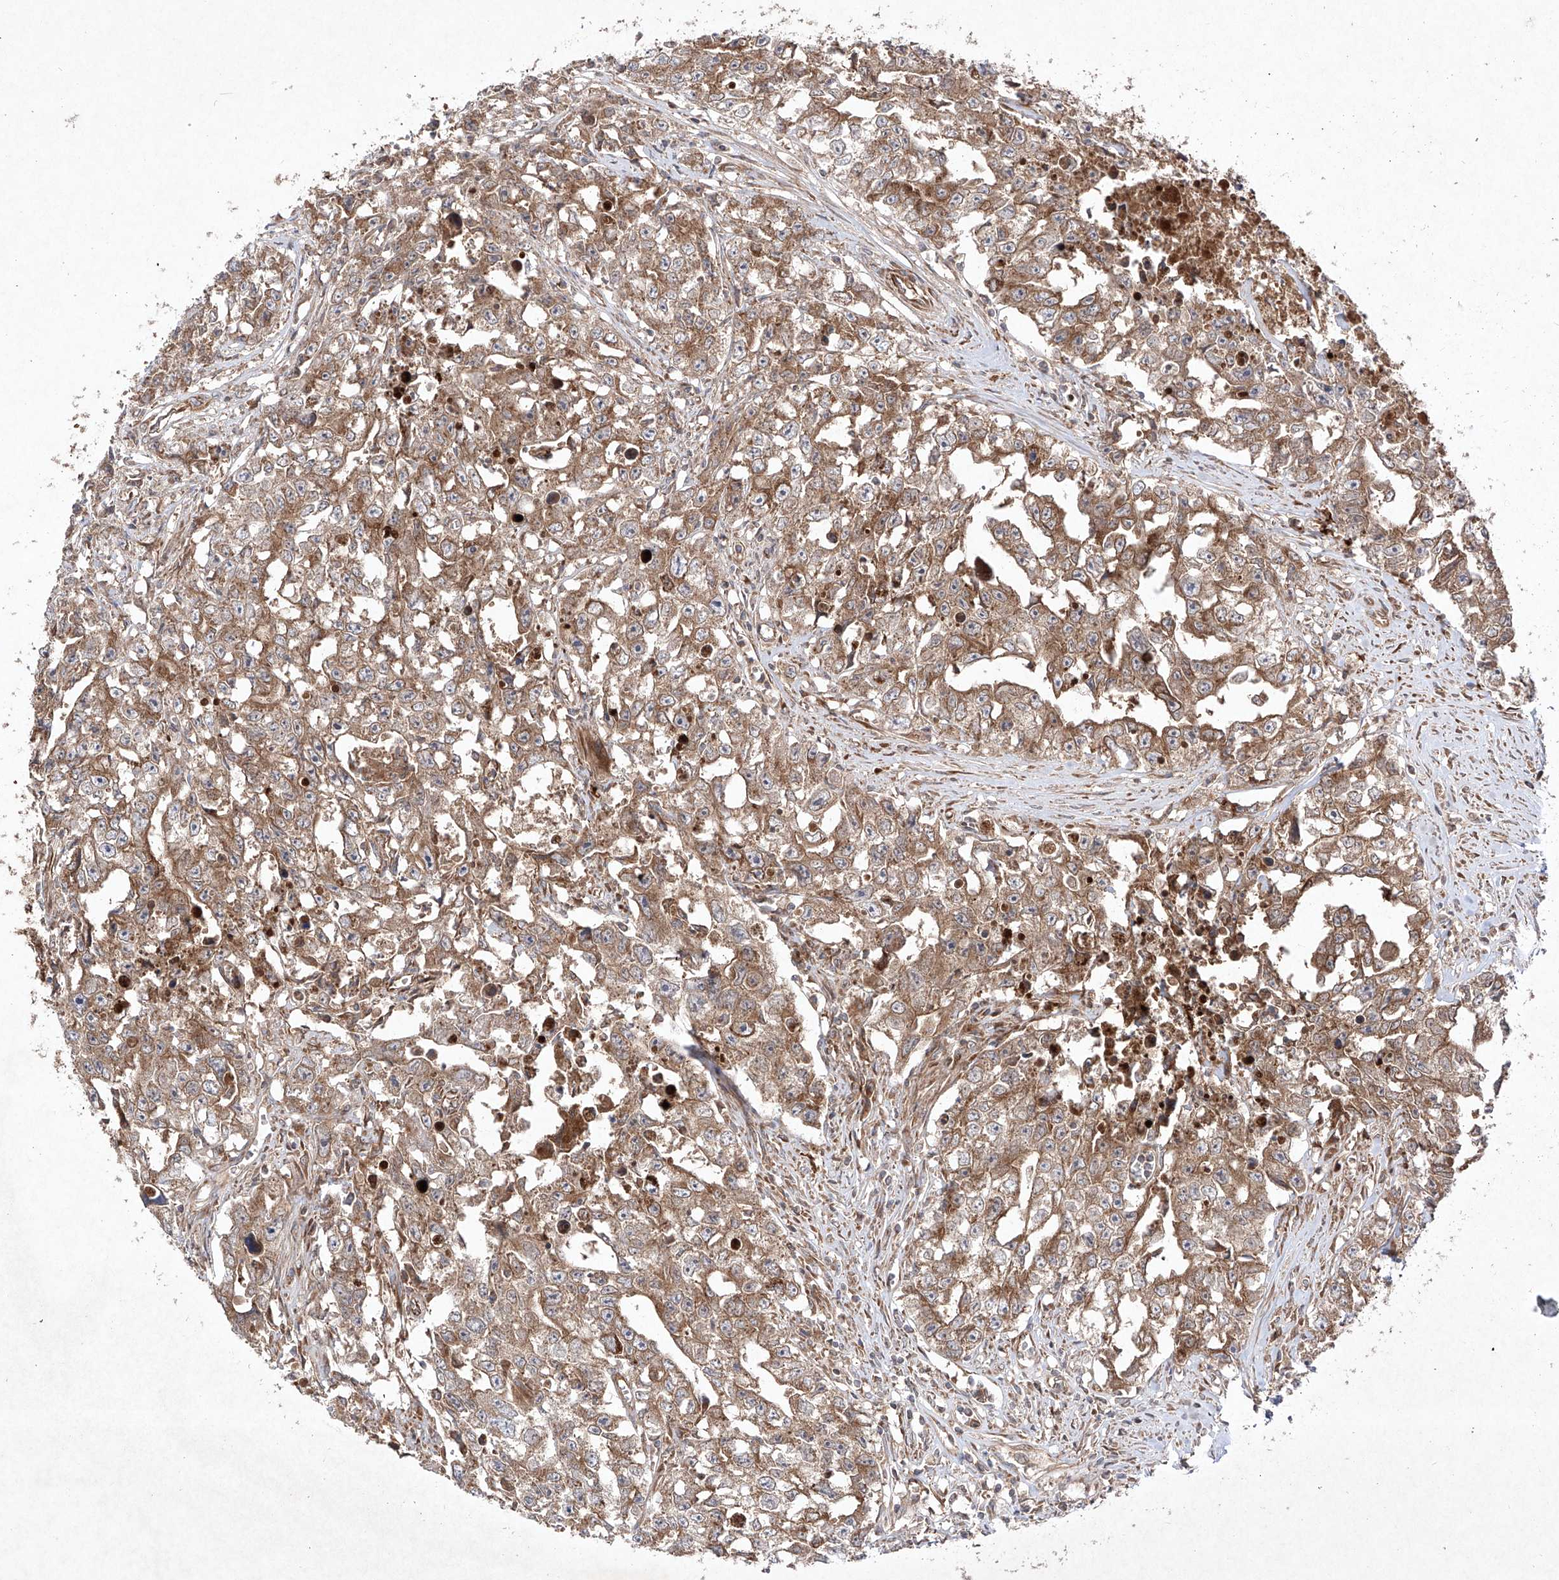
{"staining": {"intensity": "moderate", "quantity": ">75%", "location": "cytoplasmic/membranous"}, "tissue": "testis cancer", "cell_type": "Tumor cells", "image_type": "cancer", "snomed": [{"axis": "morphology", "description": "Seminoma, NOS"}, {"axis": "morphology", "description": "Carcinoma, Embryonal, NOS"}, {"axis": "topography", "description": "Testis"}], "caption": "High-power microscopy captured an immunohistochemistry (IHC) photomicrograph of testis cancer (seminoma), revealing moderate cytoplasmic/membranous positivity in about >75% of tumor cells.", "gene": "YKT6", "patient": {"sex": "male", "age": 43}}